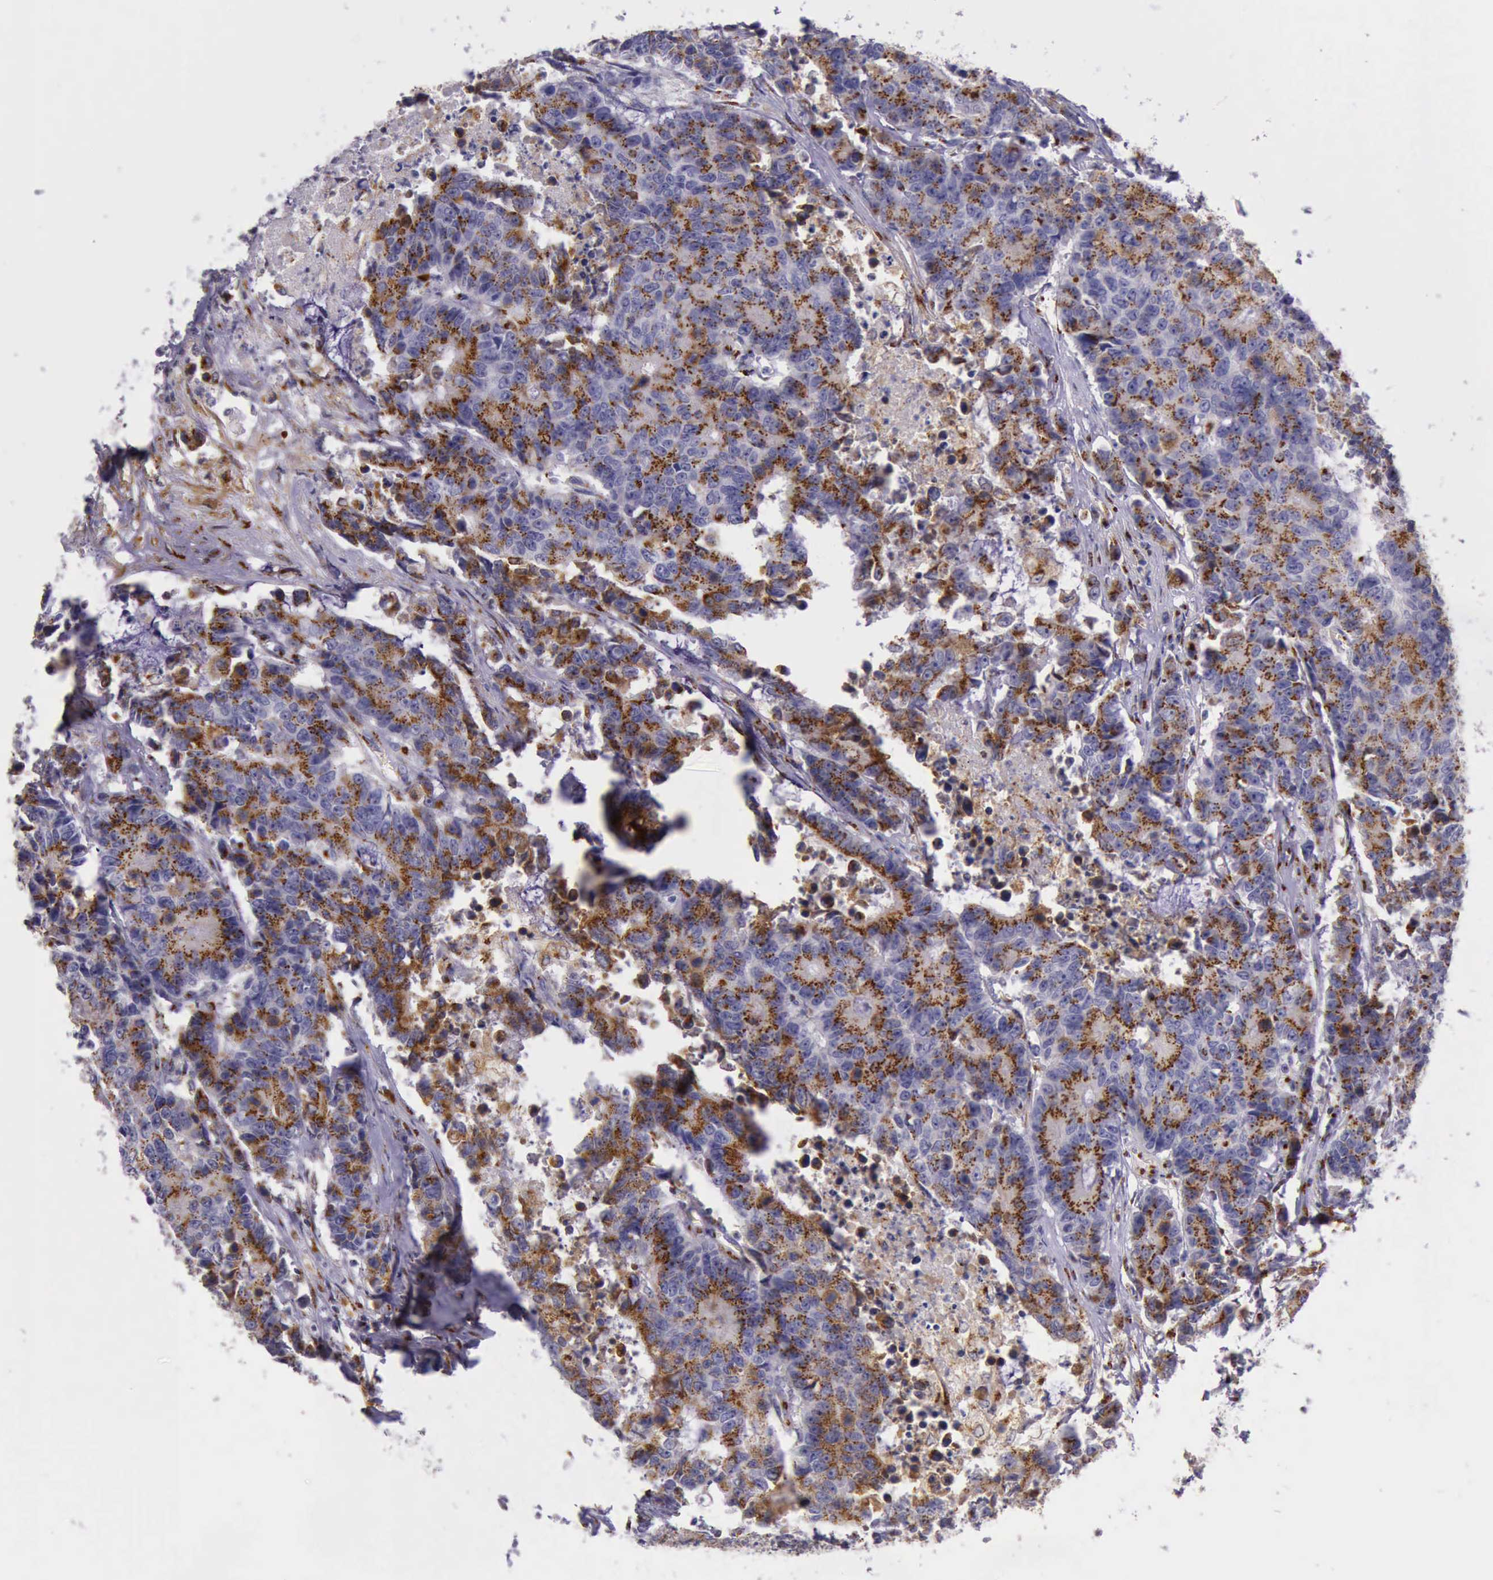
{"staining": {"intensity": "strong", "quantity": ">75%", "location": "cytoplasmic/membranous"}, "tissue": "colorectal cancer", "cell_type": "Tumor cells", "image_type": "cancer", "snomed": [{"axis": "morphology", "description": "Adenocarcinoma, NOS"}, {"axis": "topography", "description": "Colon"}], "caption": "A photomicrograph showing strong cytoplasmic/membranous staining in about >75% of tumor cells in colorectal cancer, as visualized by brown immunohistochemical staining.", "gene": "GOLGA5", "patient": {"sex": "female", "age": 86}}